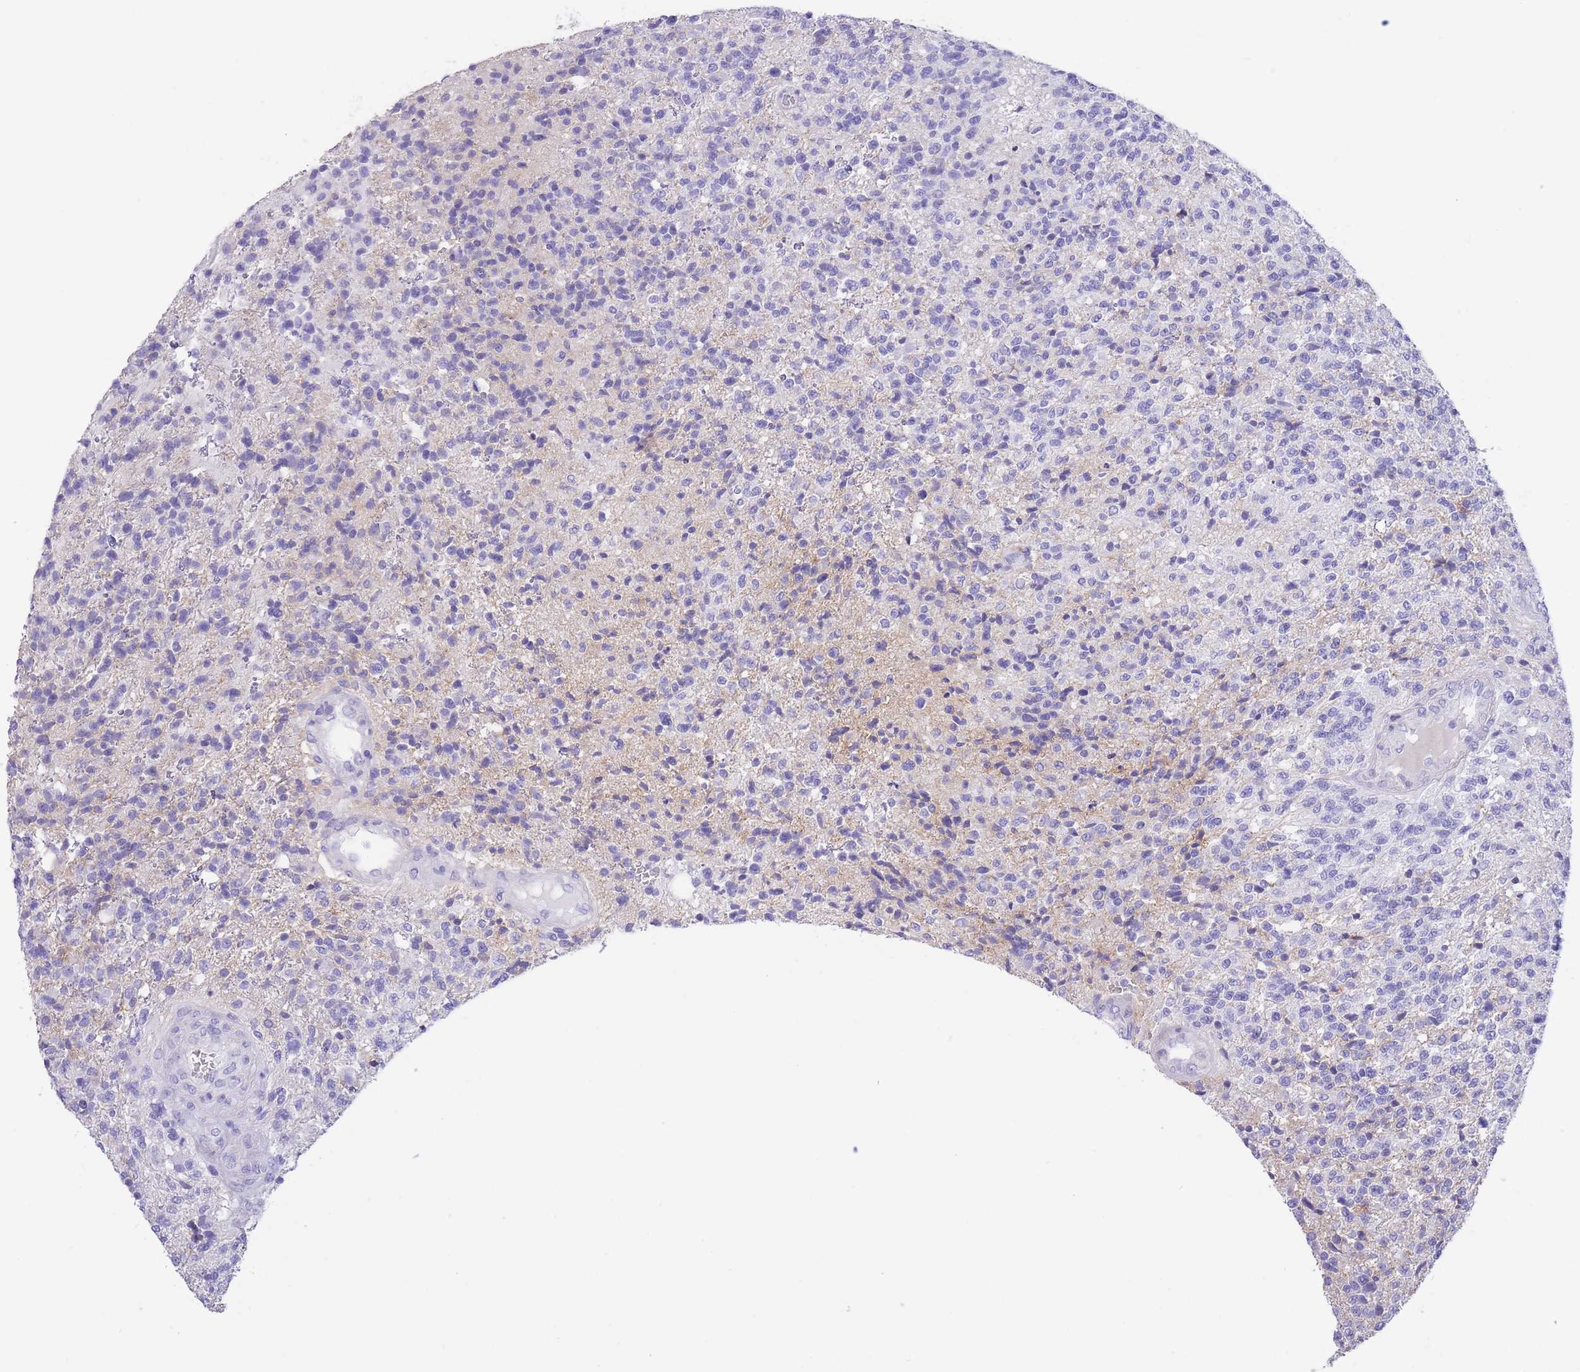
{"staining": {"intensity": "negative", "quantity": "none", "location": "none"}, "tissue": "glioma", "cell_type": "Tumor cells", "image_type": "cancer", "snomed": [{"axis": "morphology", "description": "Glioma, malignant, High grade"}, {"axis": "topography", "description": "Brain"}], "caption": "Immunohistochemistry (IHC) photomicrograph of glioma stained for a protein (brown), which reveals no positivity in tumor cells.", "gene": "RAI2", "patient": {"sex": "male", "age": 56}}